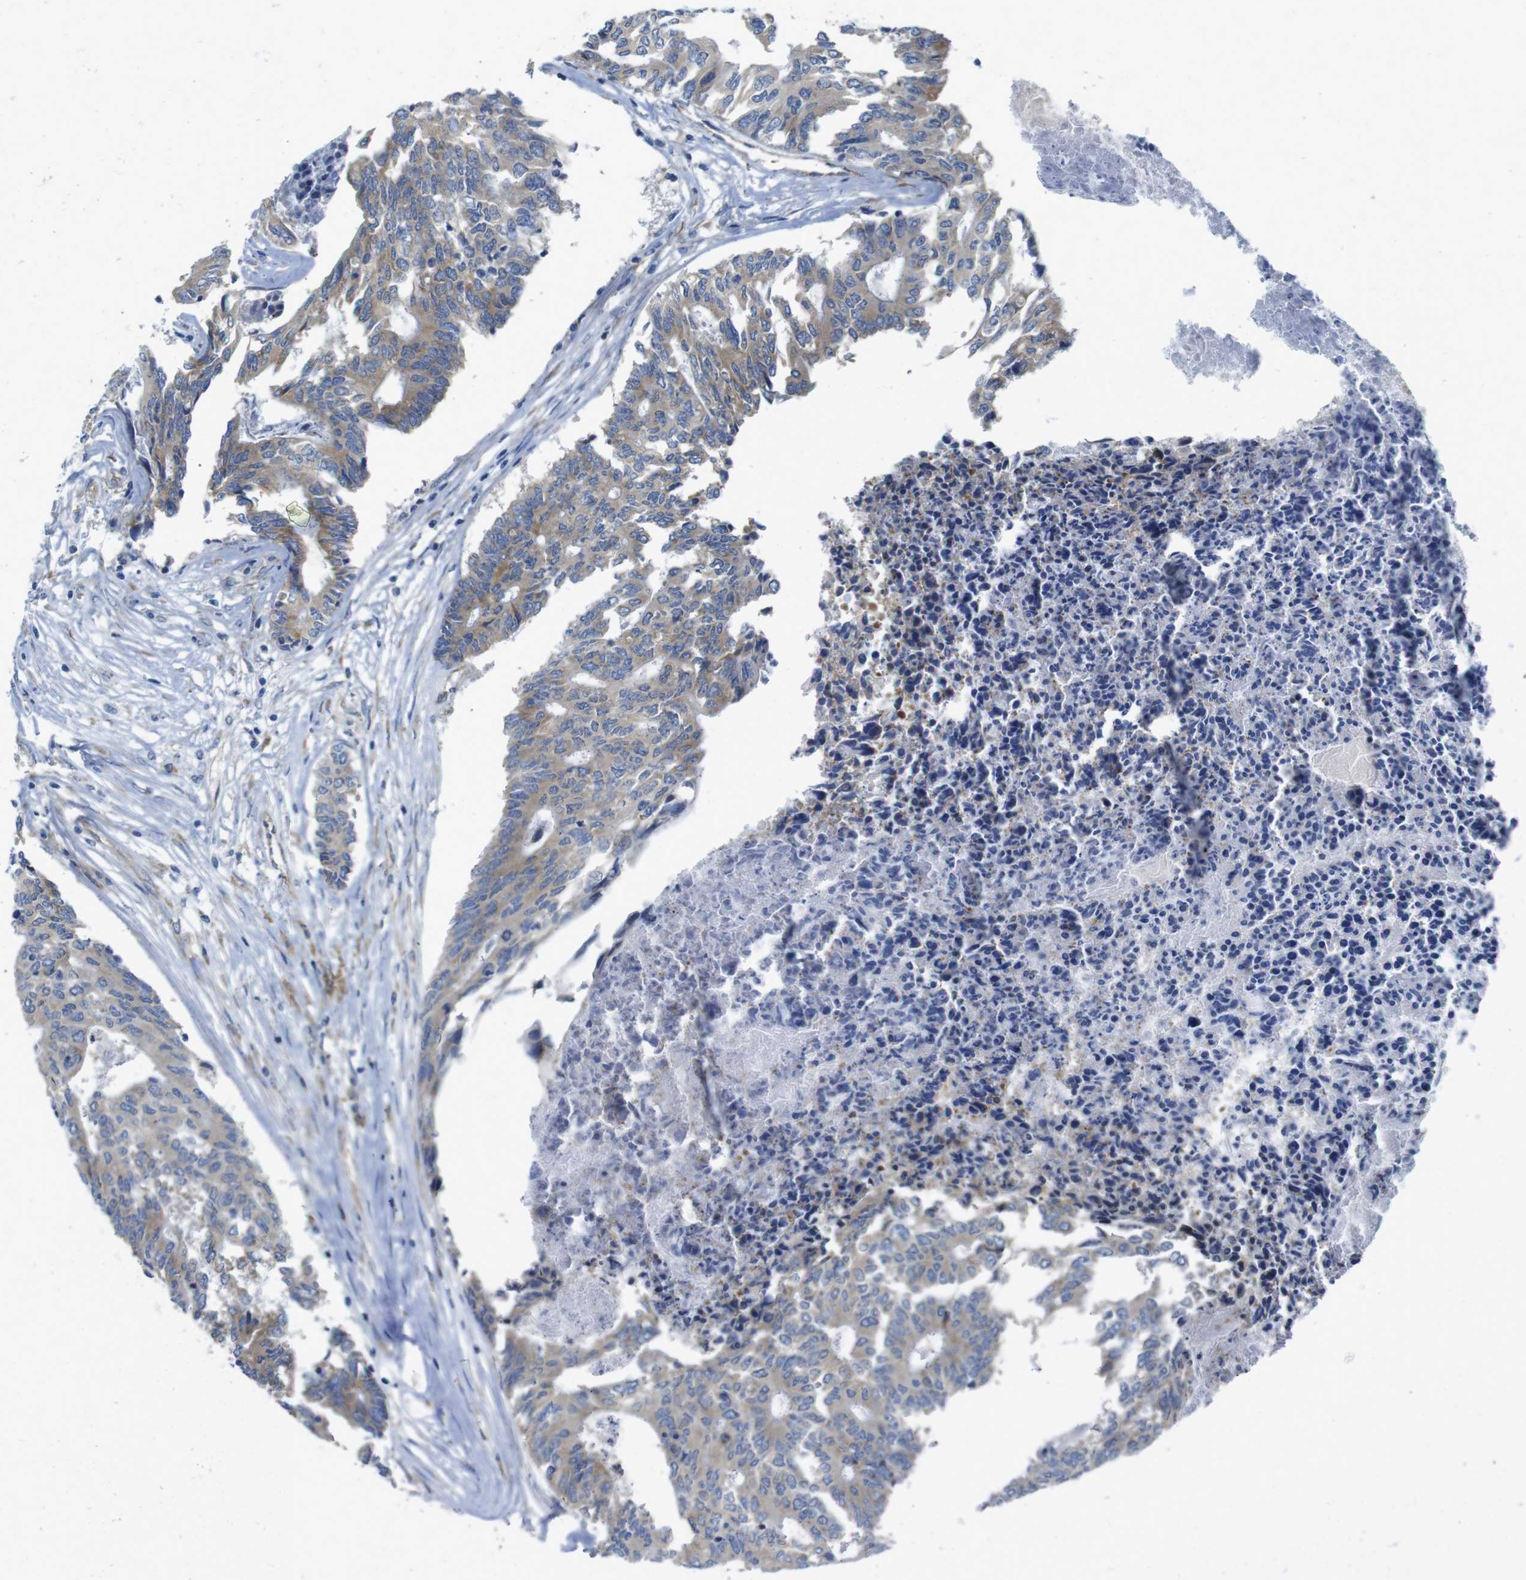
{"staining": {"intensity": "weak", "quantity": ">75%", "location": "cytoplasmic/membranous"}, "tissue": "colorectal cancer", "cell_type": "Tumor cells", "image_type": "cancer", "snomed": [{"axis": "morphology", "description": "Adenocarcinoma, NOS"}, {"axis": "topography", "description": "Rectum"}], "caption": "This is an image of immunohistochemistry staining of adenocarcinoma (colorectal), which shows weak positivity in the cytoplasmic/membranous of tumor cells.", "gene": "TMEM234", "patient": {"sex": "male", "age": 63}}